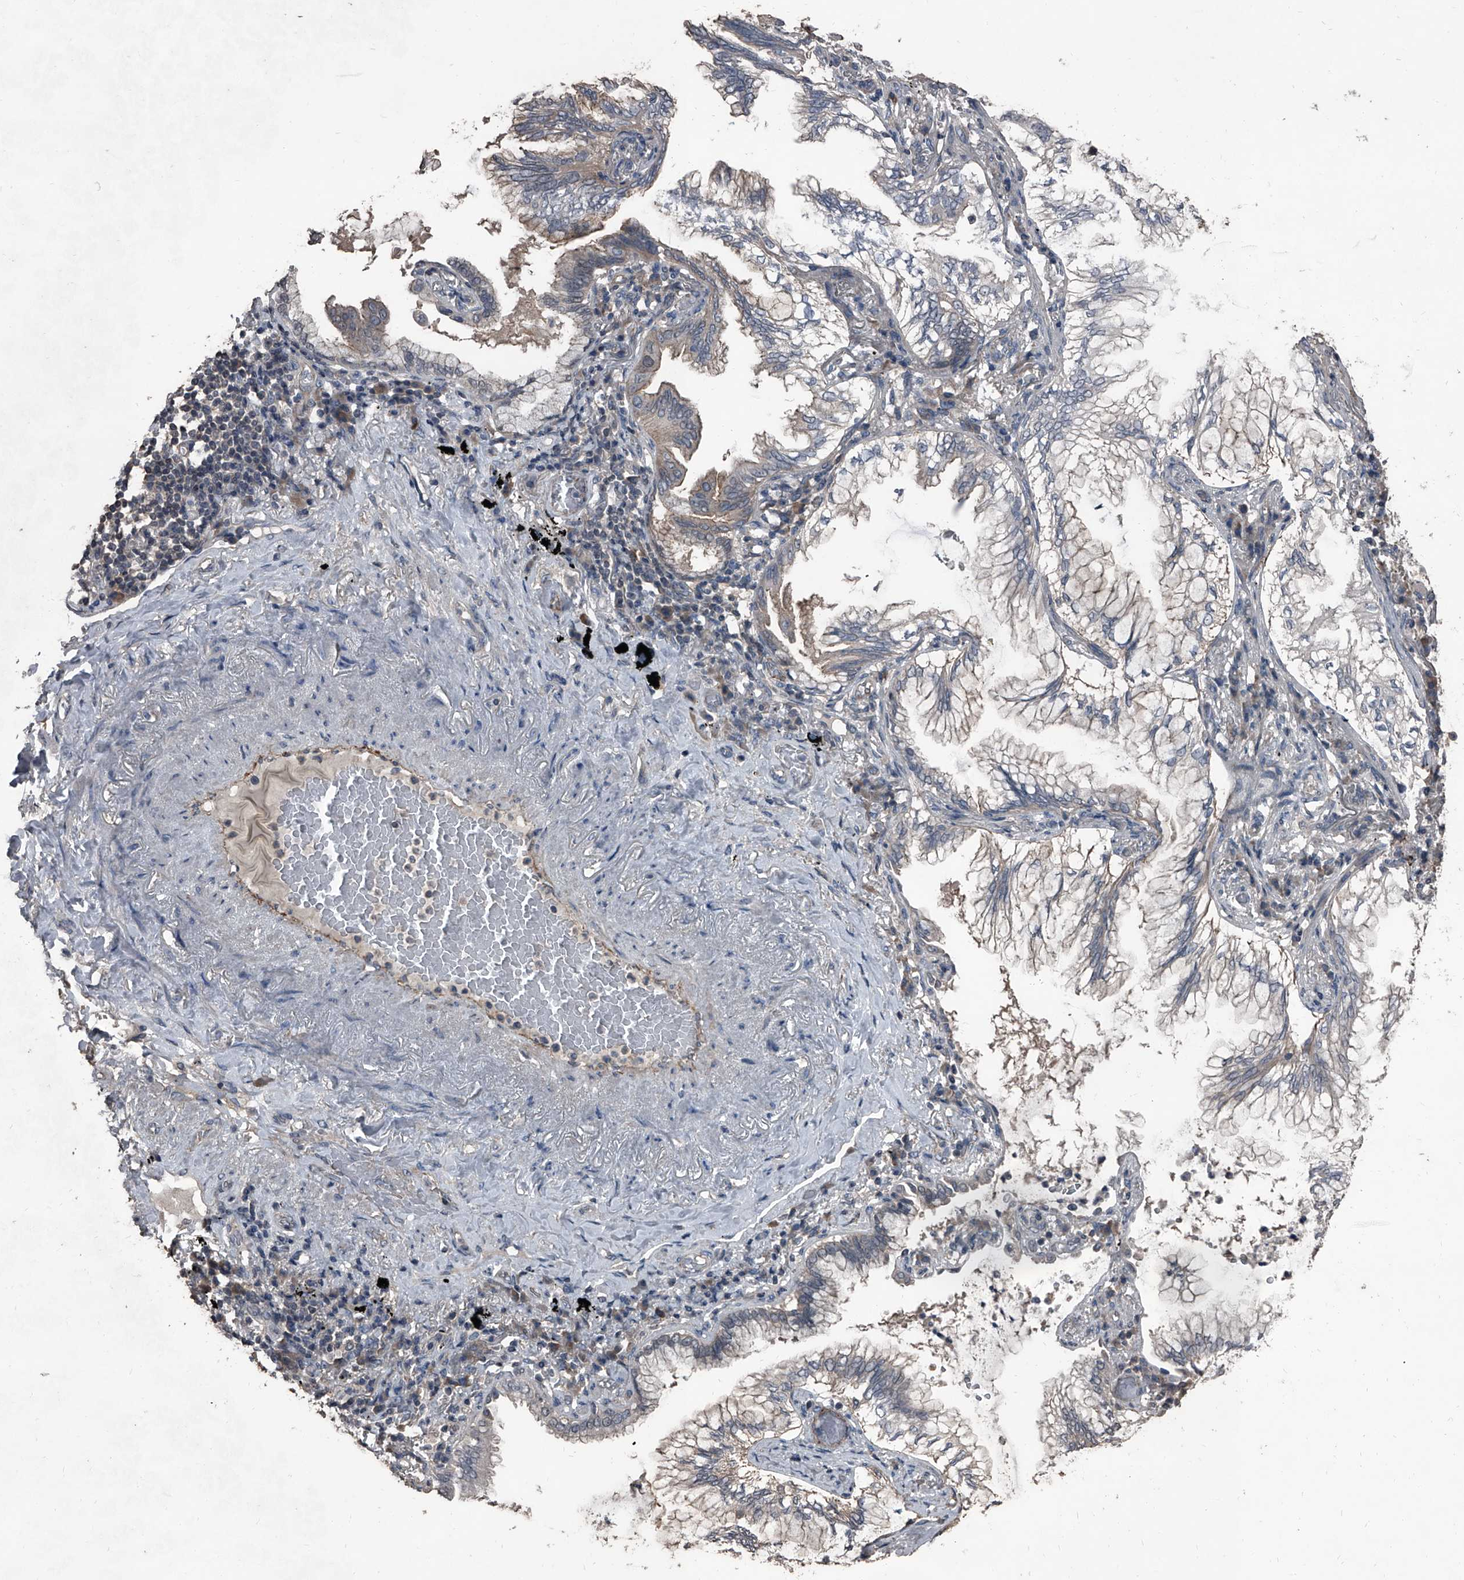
{"staining": {"intensity": "weak", "quantity": "<25%", "location": "cytoplasmic/membranous"}, "tissue": "lung cancer", "cell_type": "Tumor cells", "image_type": "cancer", "snomed": [{"axis": "morphology", "description": "Adenocarcinoma, NOS"}, {"axis": "topography", "description": "Lung"}], "caption": "The micrograph reveals no significant expression in tumor cells of adenocarcinoma (lung). (Stains: DAB (3,3'-diaminobenzidine) immunohistochemistry (IHC) with hematoxylin counter stain, Microscopy: brightfield microscopy at high magnification).", "gene": "OARD1", "patient": {"sex": "female", "age": 70}}